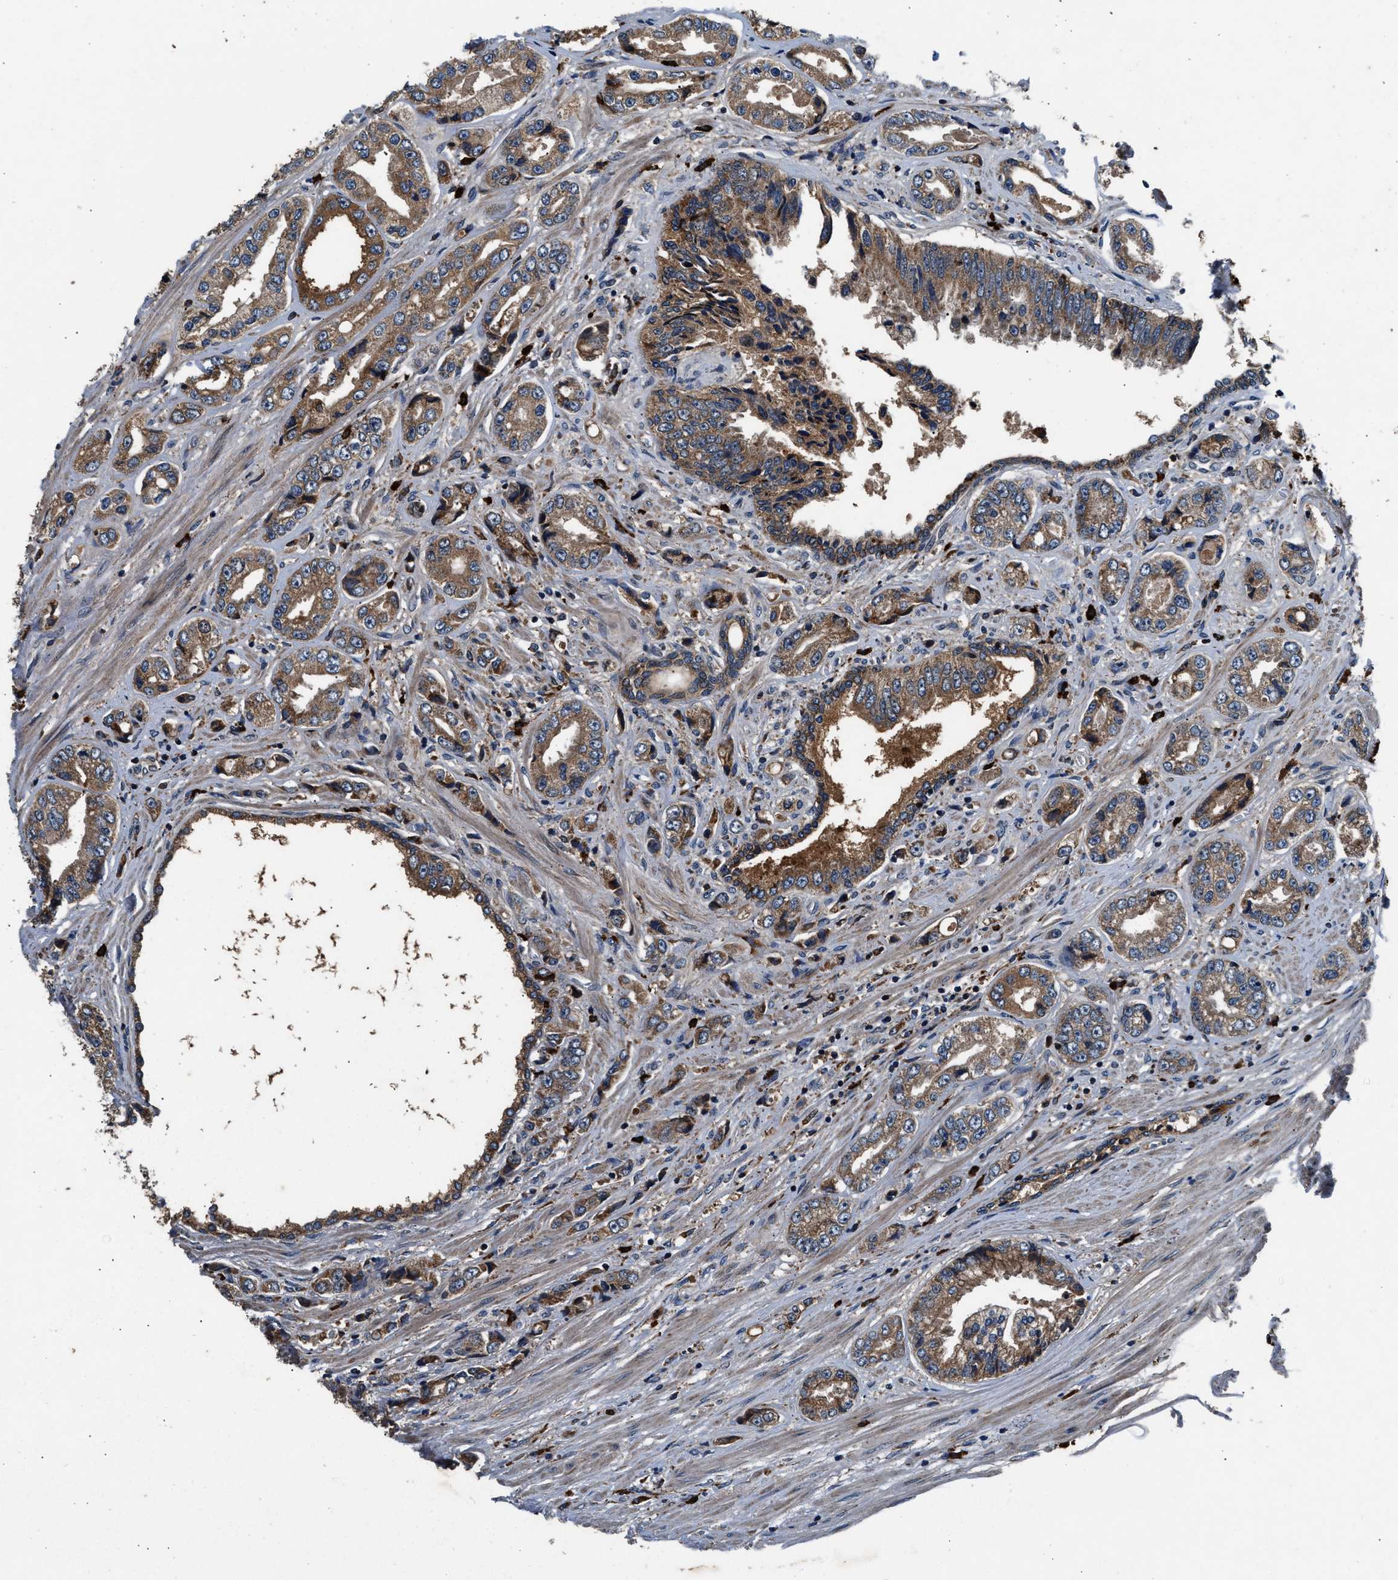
{"staining": {"intensity": "moderate", "quantity": ">75%", "location": "cytoplasmic/membranous"}, "tissue": "prostate cancer", "cell_type": "Tumor cells", "image_type": "cancer", "snomed": [{"axis": "morphology", "description": "Adenocarcinoma, High grade"}, {"axis": "topography", "description": "Prostate"}], "caption": "Tumor cells exhibit medium levels of moderate cytoplasmic/membranous positivity in approximately >75% of cells in prostate adenocarcinoma (high-grade). The staining was performed using DAB, with brown indicating positive protein expression. Nuclei are stained blue with hematoxylin.", "gene": "FAM221A", "patient": {"sex": "male", "age": 61}}